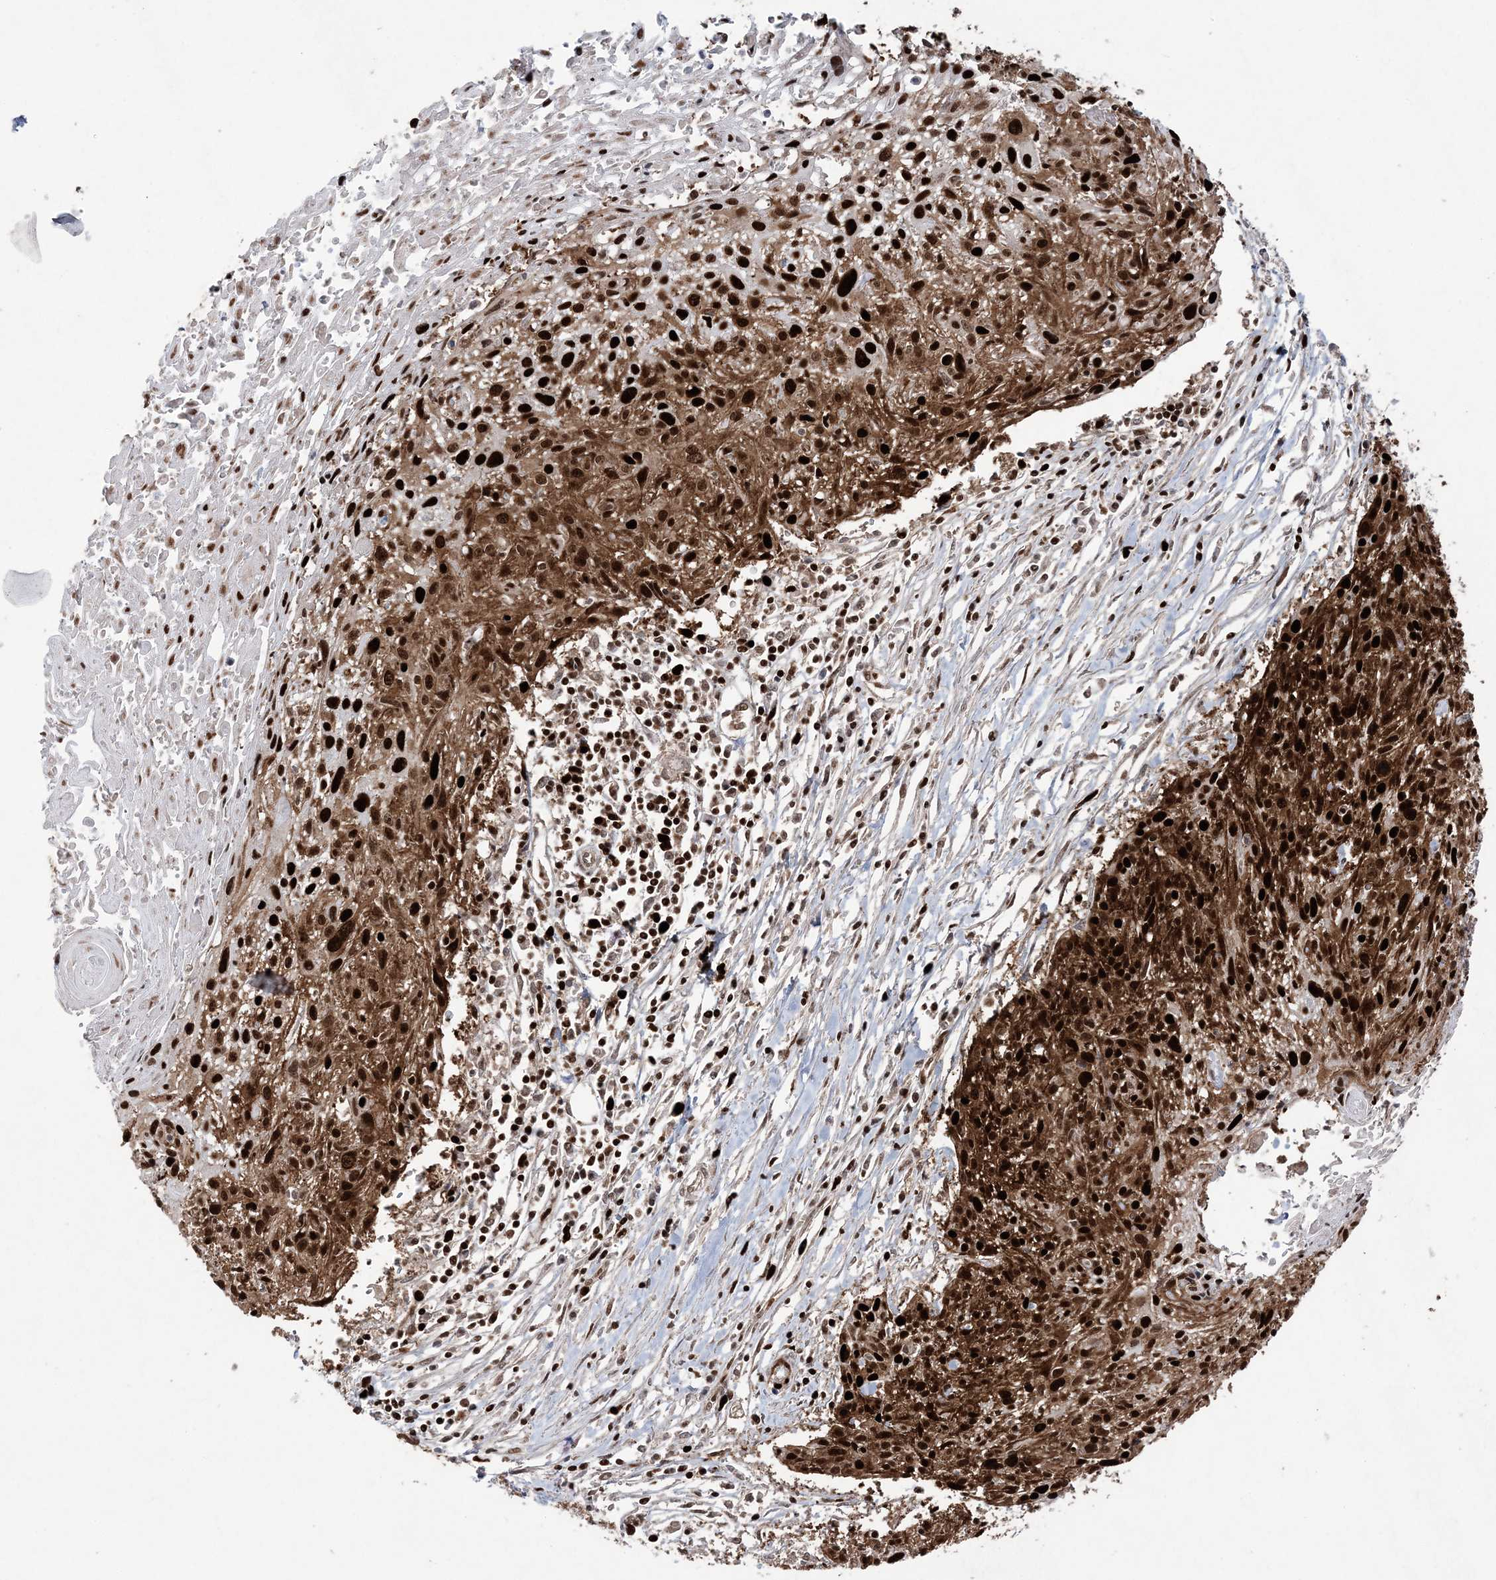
{"staining": {"intensity": "strong", "quantity": ">75%", "location": "cytoplasmic/membranous,nuclear"}, "tissue": "cervical cancer", "cell_type": "Tumor cells", "image_type": "cancer", "snomed": [{"axis": "morphology", "description": "Squamous cell carcinoma, NOS"}, {"axis": "topography", "description": "Cervix"}], "caption": "IHC photomicrograph of cervical squamous cell carcinoma stained for a protein (brown), which displays high levels of strong cytoplasmic/membranous and nuclear expression in approximately >75% of tumor cells.", "gene": "LIG1", "patient": {"sex": "female", "age": 51}}